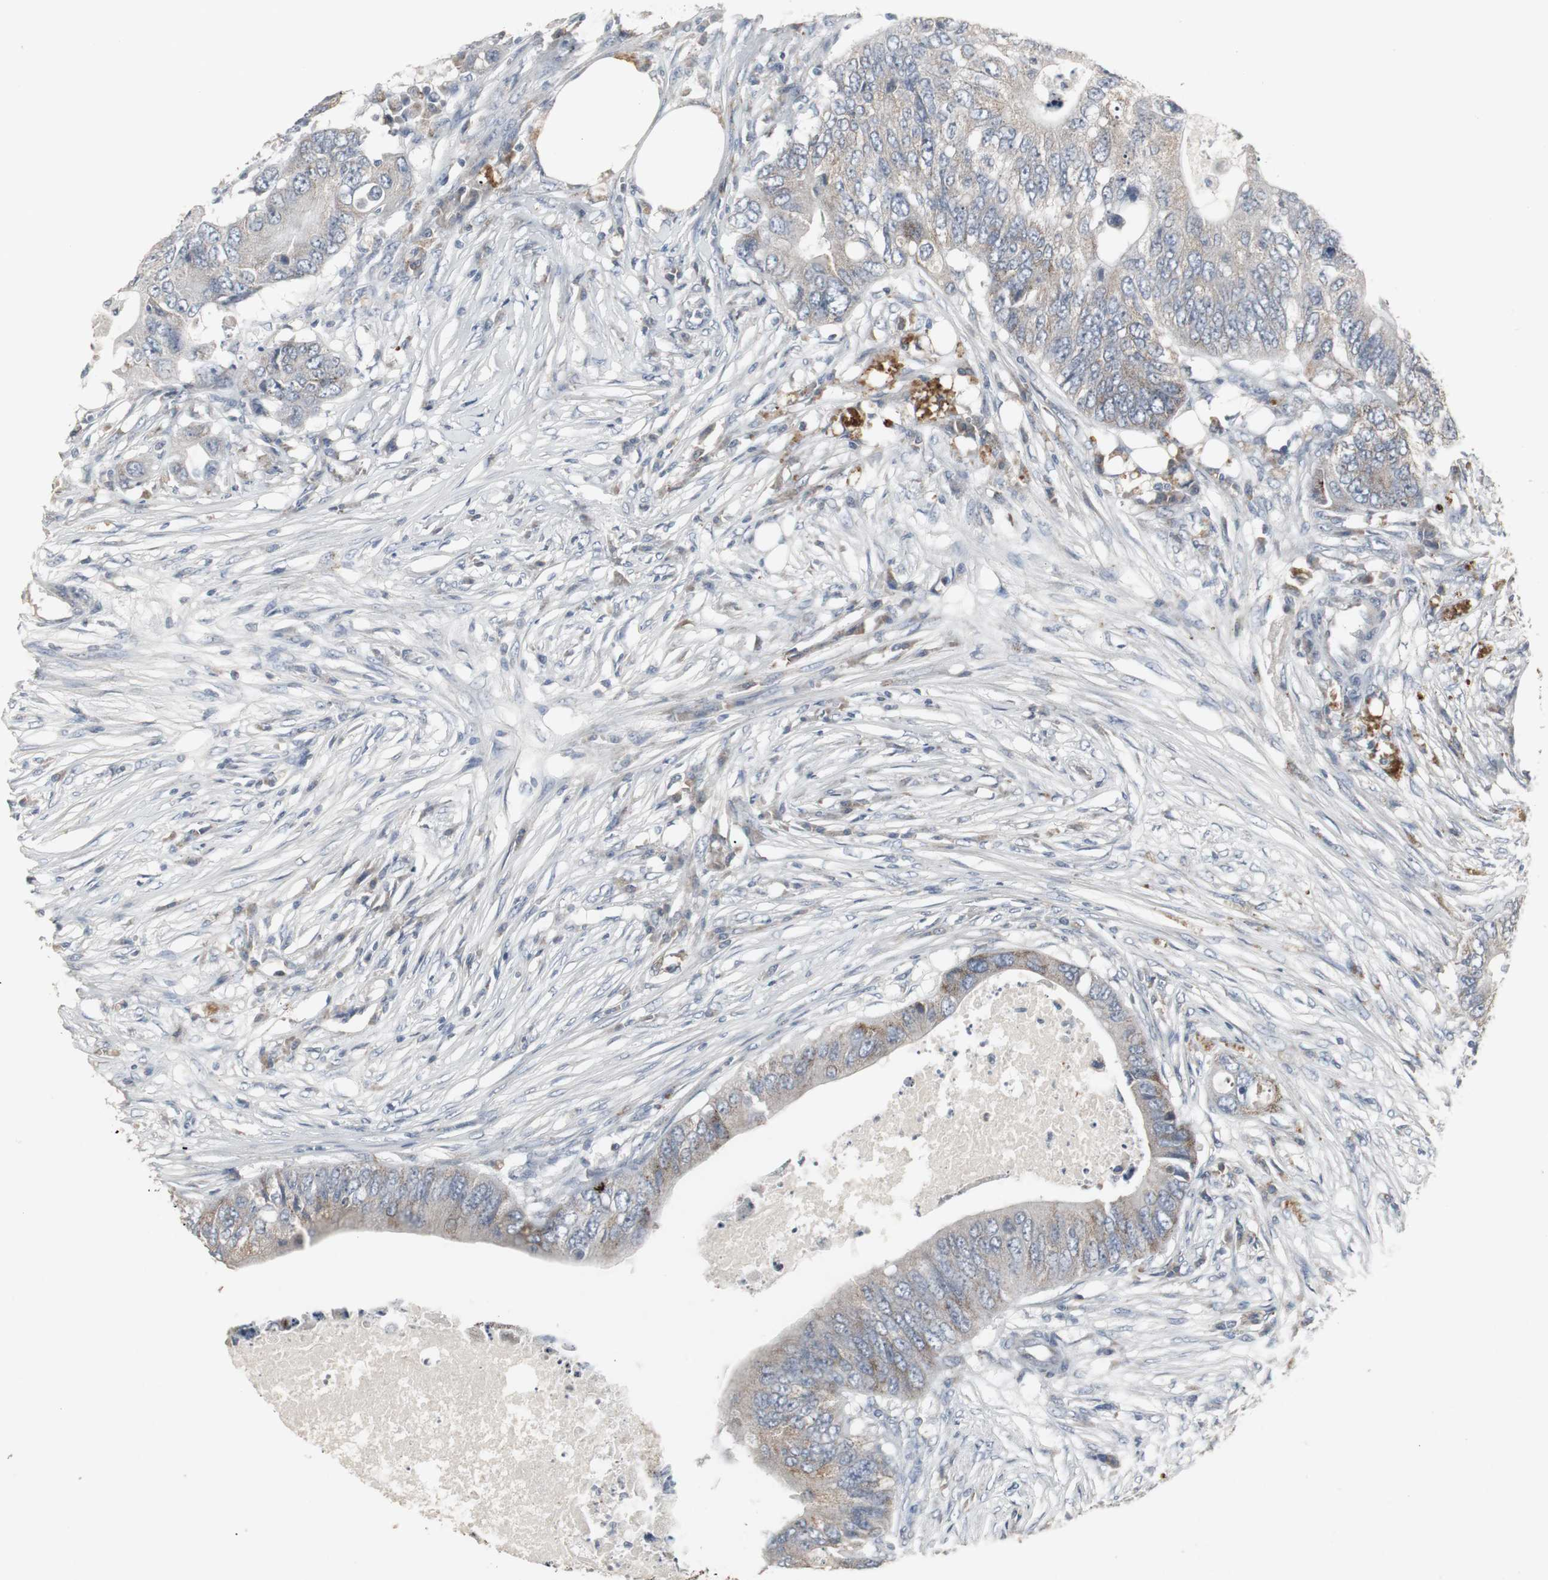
{"staining": {"intensity": "moderate", "quantity": "25%-75%", "location": "cytoplasmic/membranous"}, "tissue": "colorectal cancer", "cell_type": "Tumor cells", "image_type": "cancer", "snomed": [{"axis": "morphology", "description": "Adenocarcinoma, NOS"}, {"axis": "topography", "description": "Colon"}], "caption": "Immunohistochemistry of human adenocarcinoma (colorectal) exhibits medium levels of moderate cytoplasmic/membranous positivity in about 25%-75% of tumor cells. Ihc stains the protein of interest in brown and the nuclei are stained blue.", "gene": "ACAA1", "patient": {"sex": "male", "age": 71}}